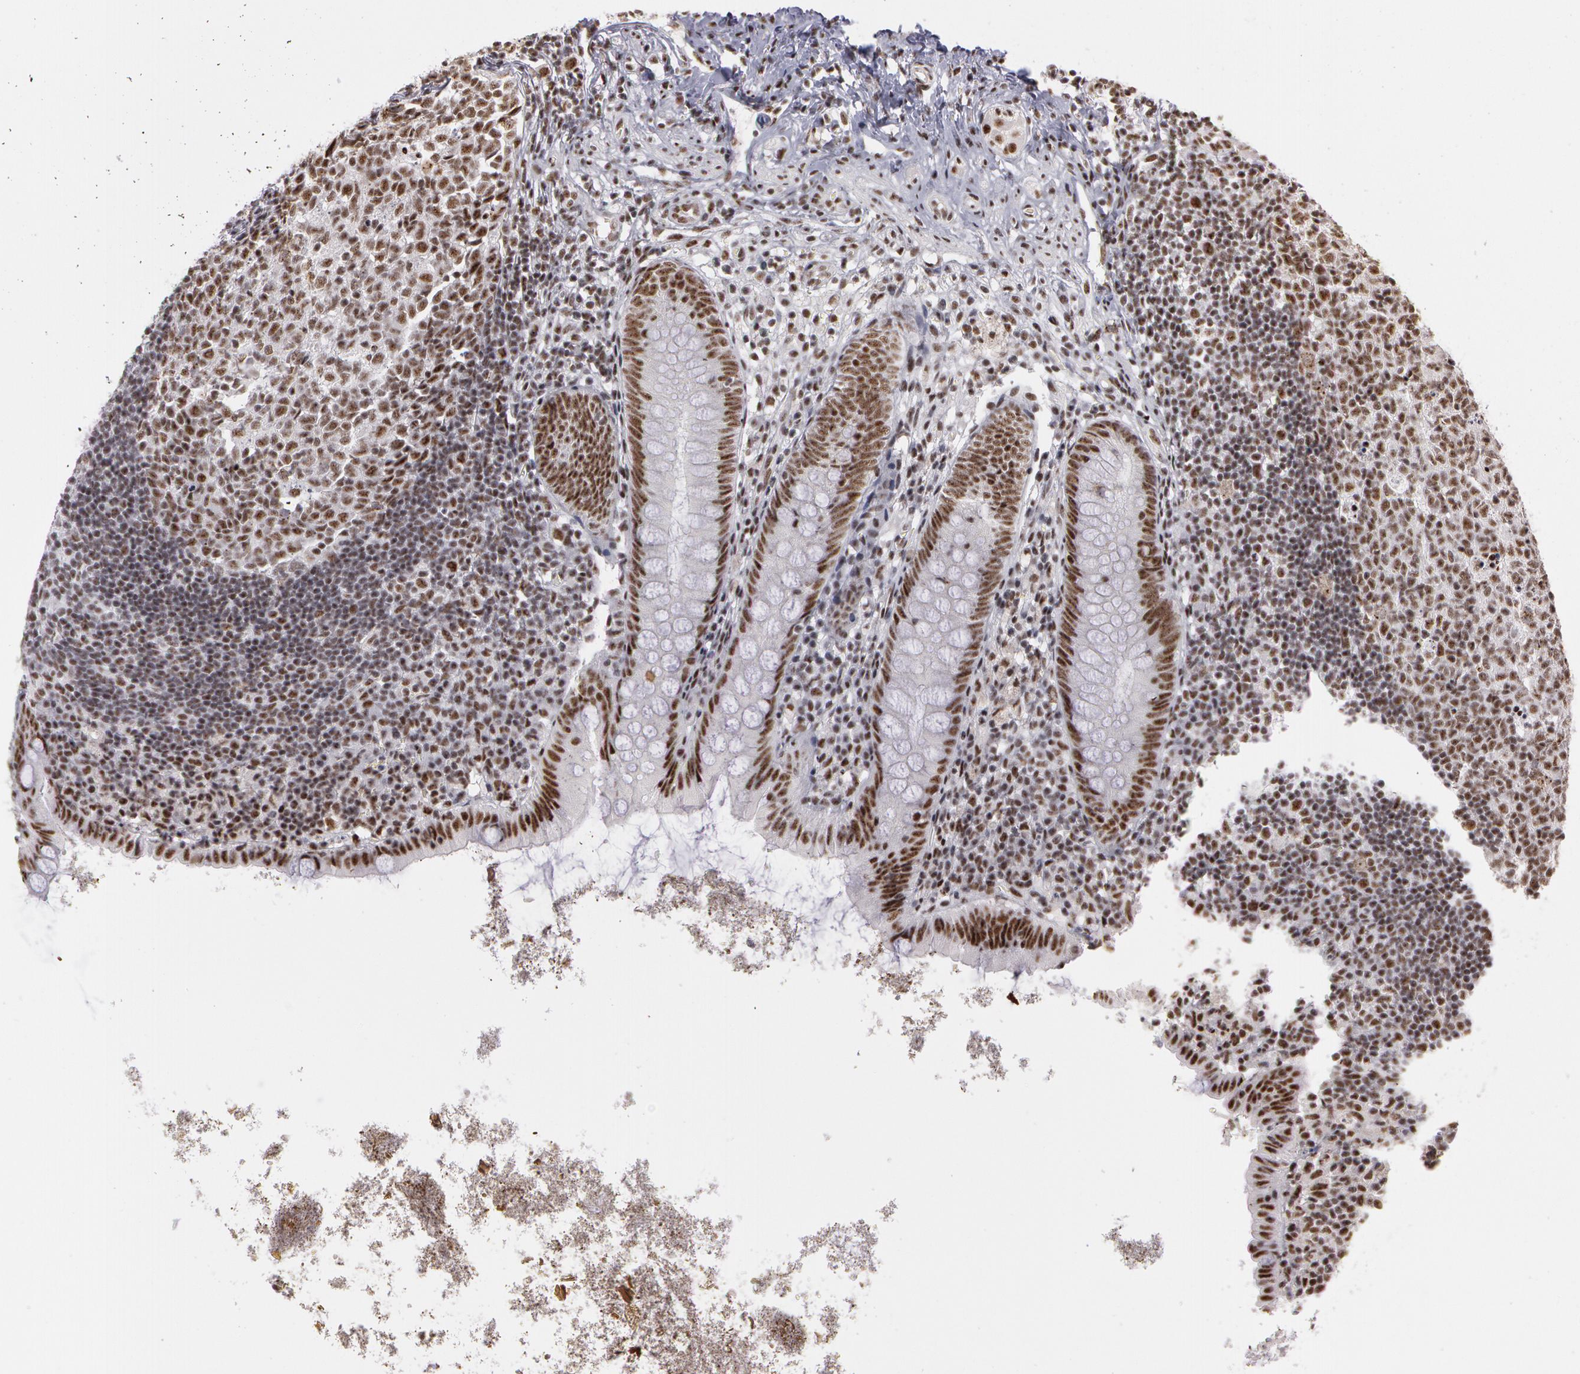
{"staining": {"intensity": "moderate", "quantity": ">75%", "location": "nuclear"}, "tissue": "appendix", "cell_type": "Glandular cells", "image_type": "normal", "snomed": [{"axis": "morphology", "description": "Normal tissue, NOS"}, {"axis": "topography", "description": "Appendix"}], "caption": "Immunohistochemical staining of unremarkable appendix demonstrates moderate nuclear protein positivity in approximately >75% of glandular cells.", "gene": "PNN", "patient": {"sex": "female", "age": 9}}